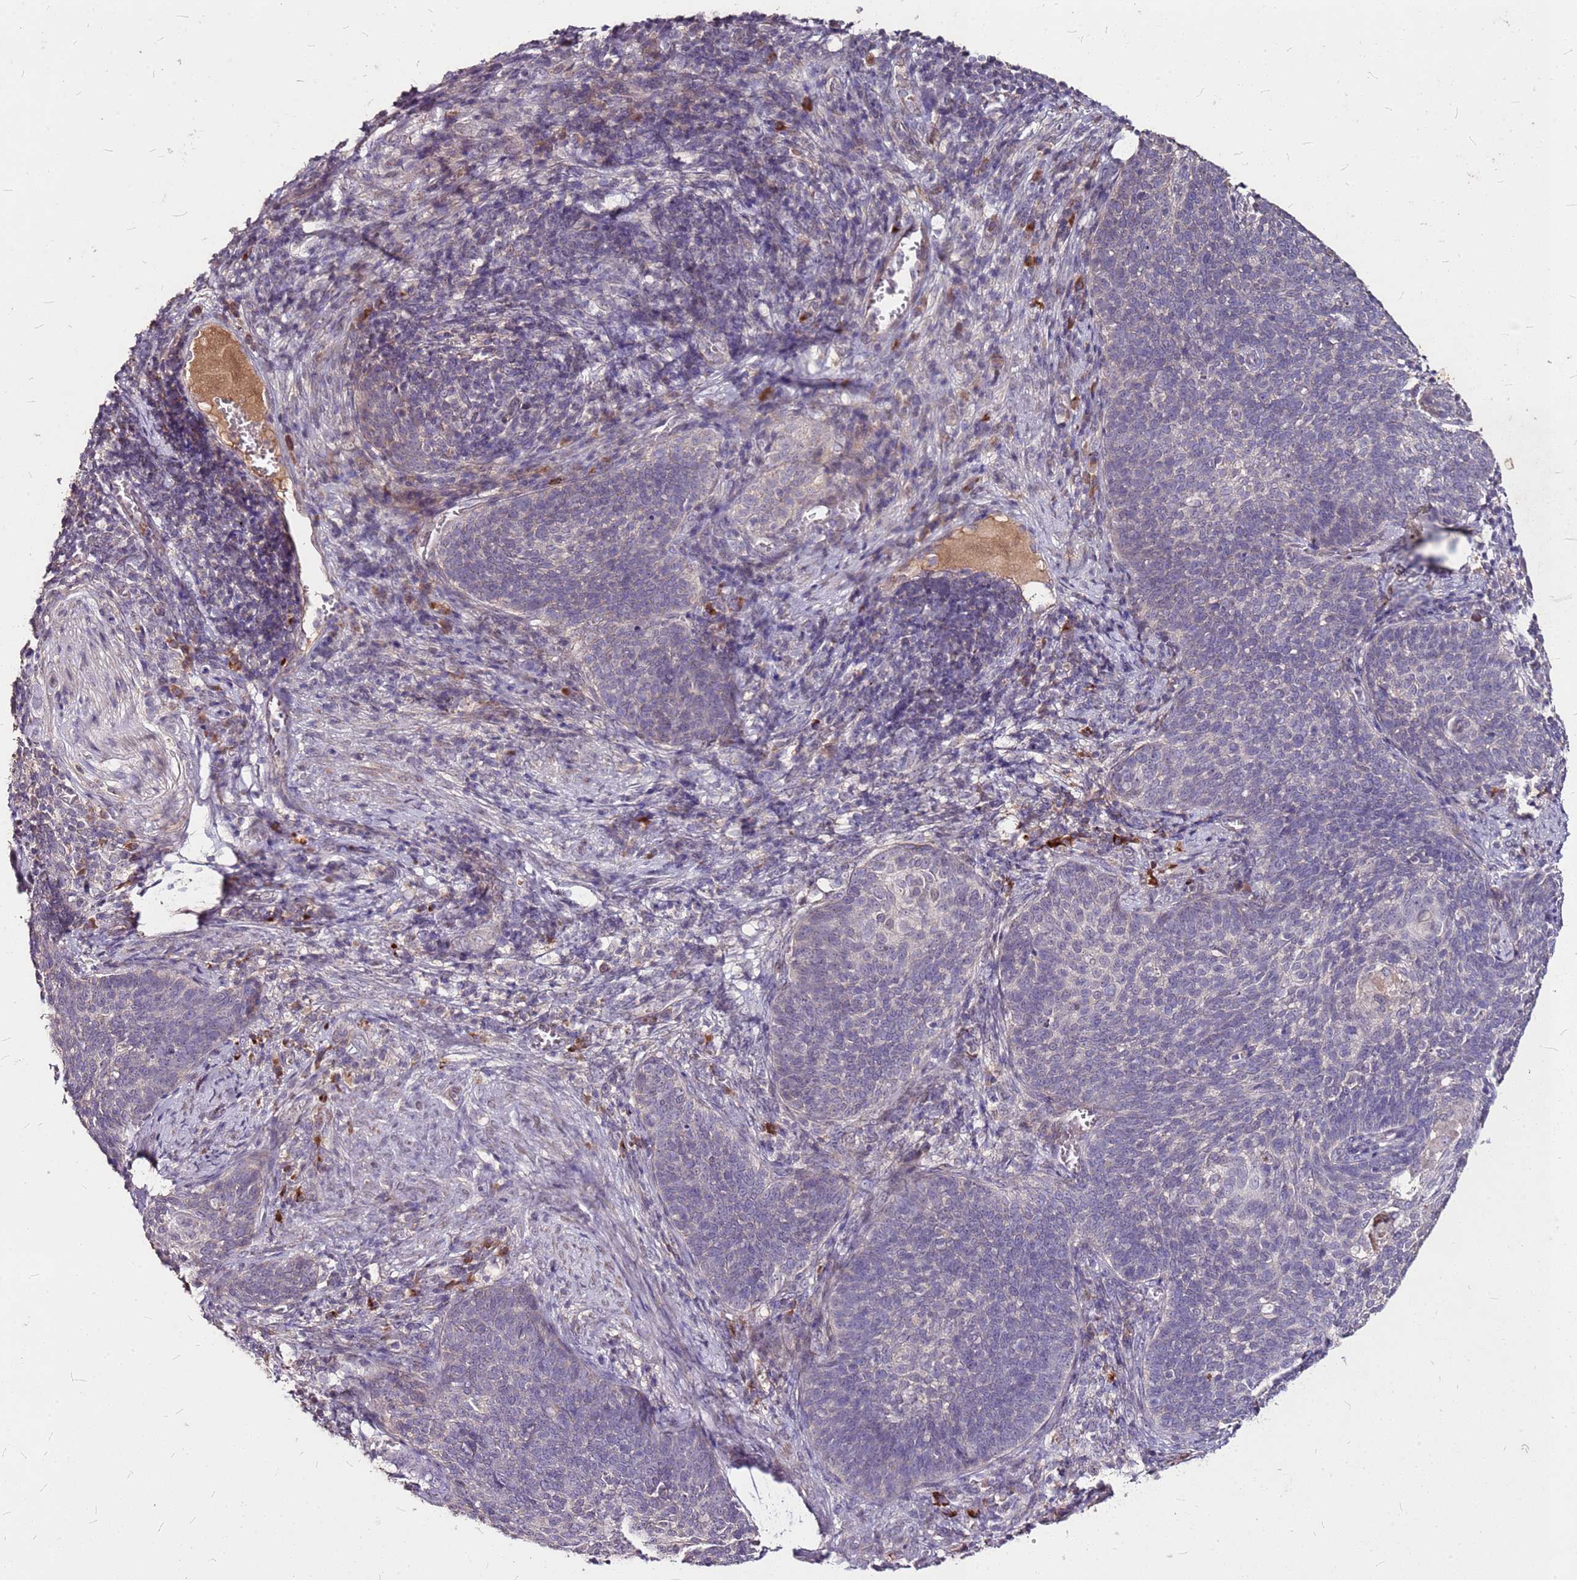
{"staining": {"intensity": "negative", "quantity": "none", "location": "none"}, "tissue": "cervical cancer", "cell_type": "Tumor cells", "image_type": "cancer", "snomed": [{"axis": "morphology", "description": "Normal tissue, NOS"}, {"axis": "morphology", "description": "Squamous cell carcinoma, NOS"}, {"axis": "topography", "description": "Cervix"}], "caption": "Cervical cancer was stained to show a protein in brown. There is no significant staining in tumor cells.", "gene": "DCDC2C", "patient": {"sex": "female", "age": 39}}